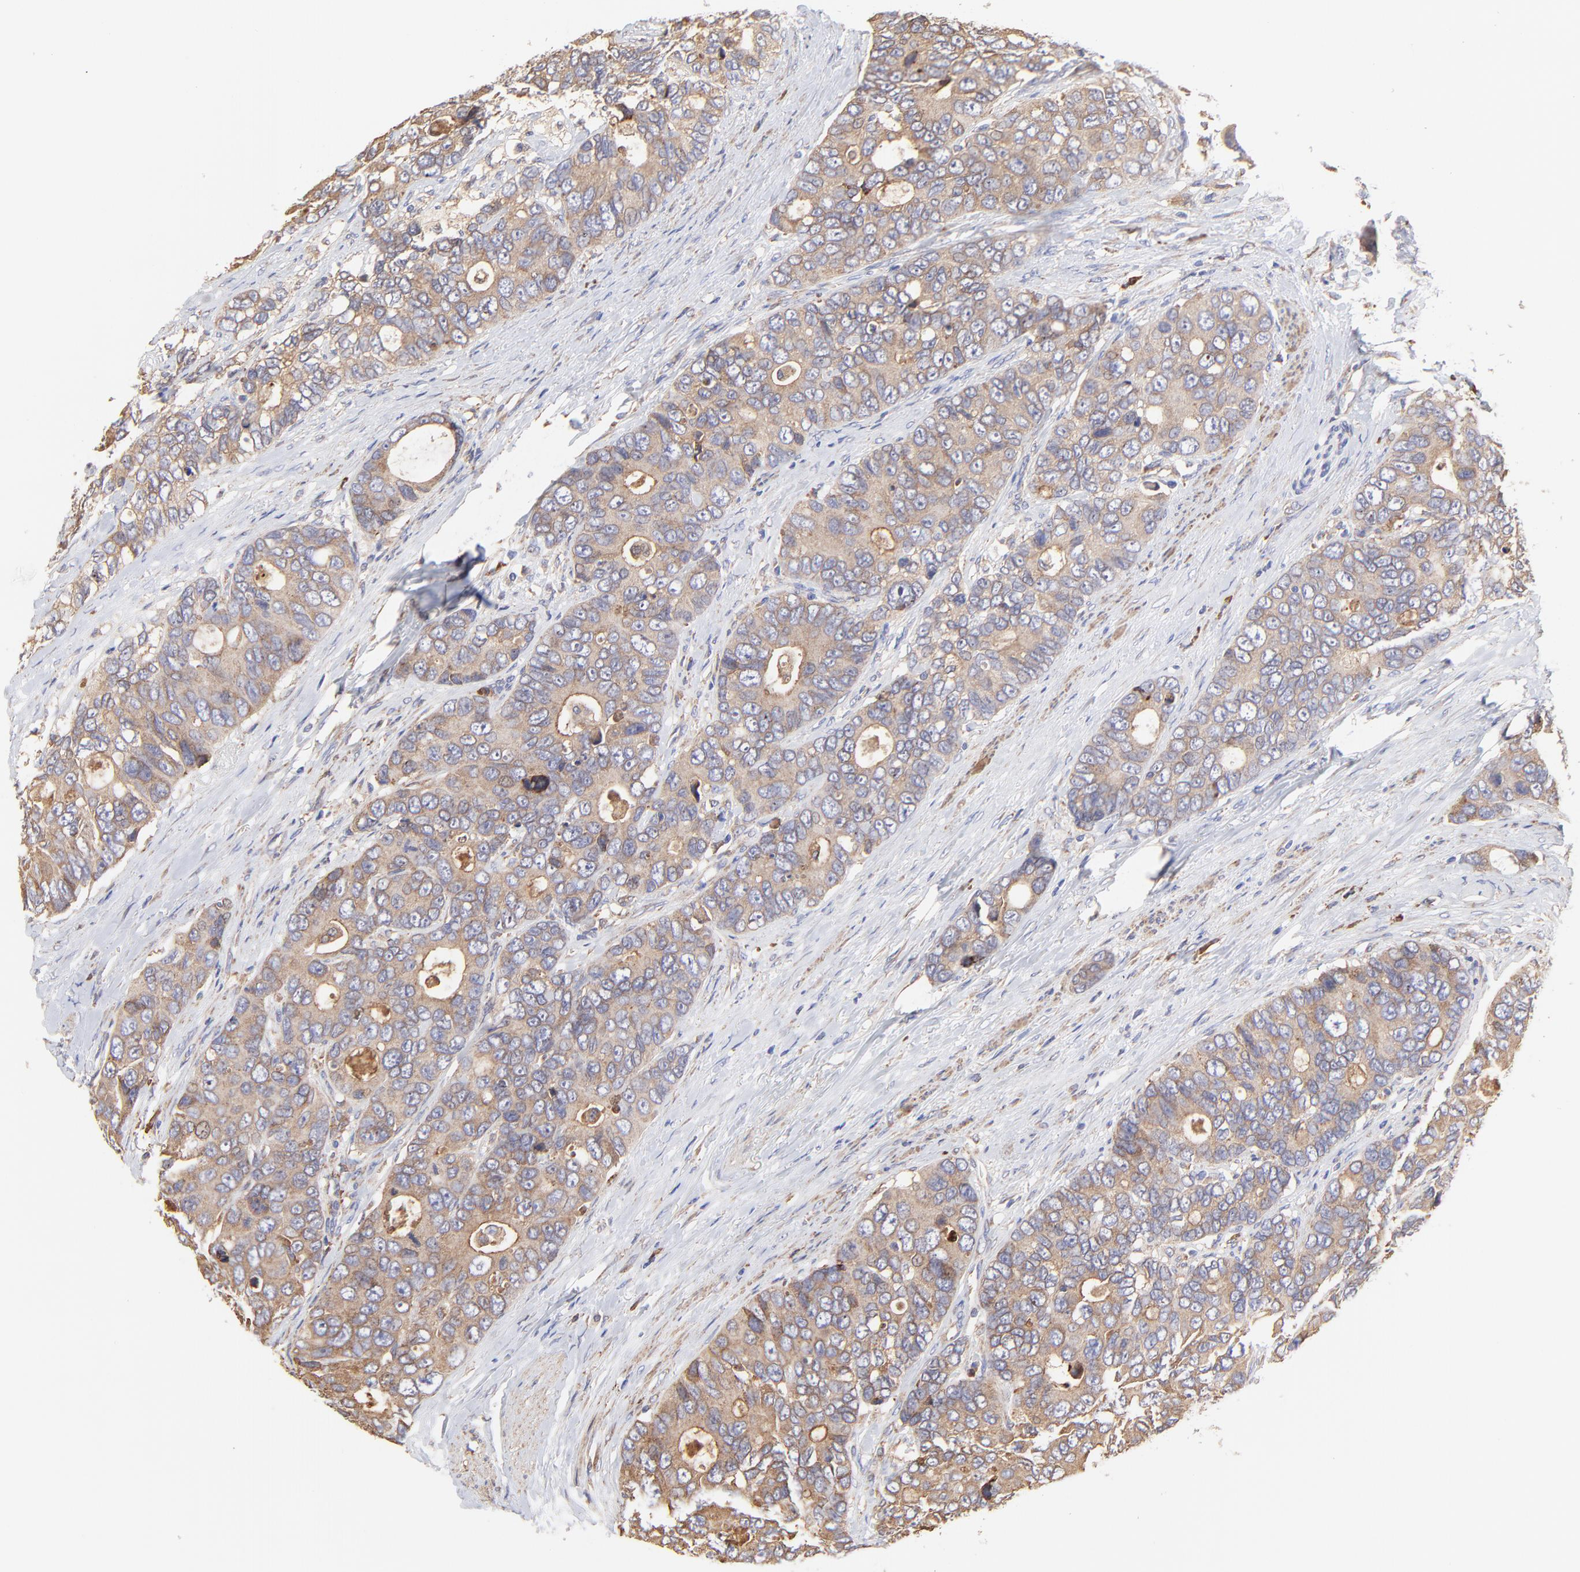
{"staining": {"intensity": "moderate", "quantity": ">75%", "location": "cytoplasmic/membranous"}, "tissue": "colorectal cancer", "cell_type": "Tumor cells", "image_type": "cancer", "snomed": [{"axis": "morphology", "description": "Adenocarcinoma, NOS"}, {"axis": "topography", "description": "Rectum"}], "caption": "Moderate cytoplasmic/membranous staining is appreciated in approximately >75% of tumor cells in adenocarcinoma (colorectal). (IHC, brightfield microscopy, high magnification).", "gene": "PFKM", "patient": {"sex": "female", "age": 67}}